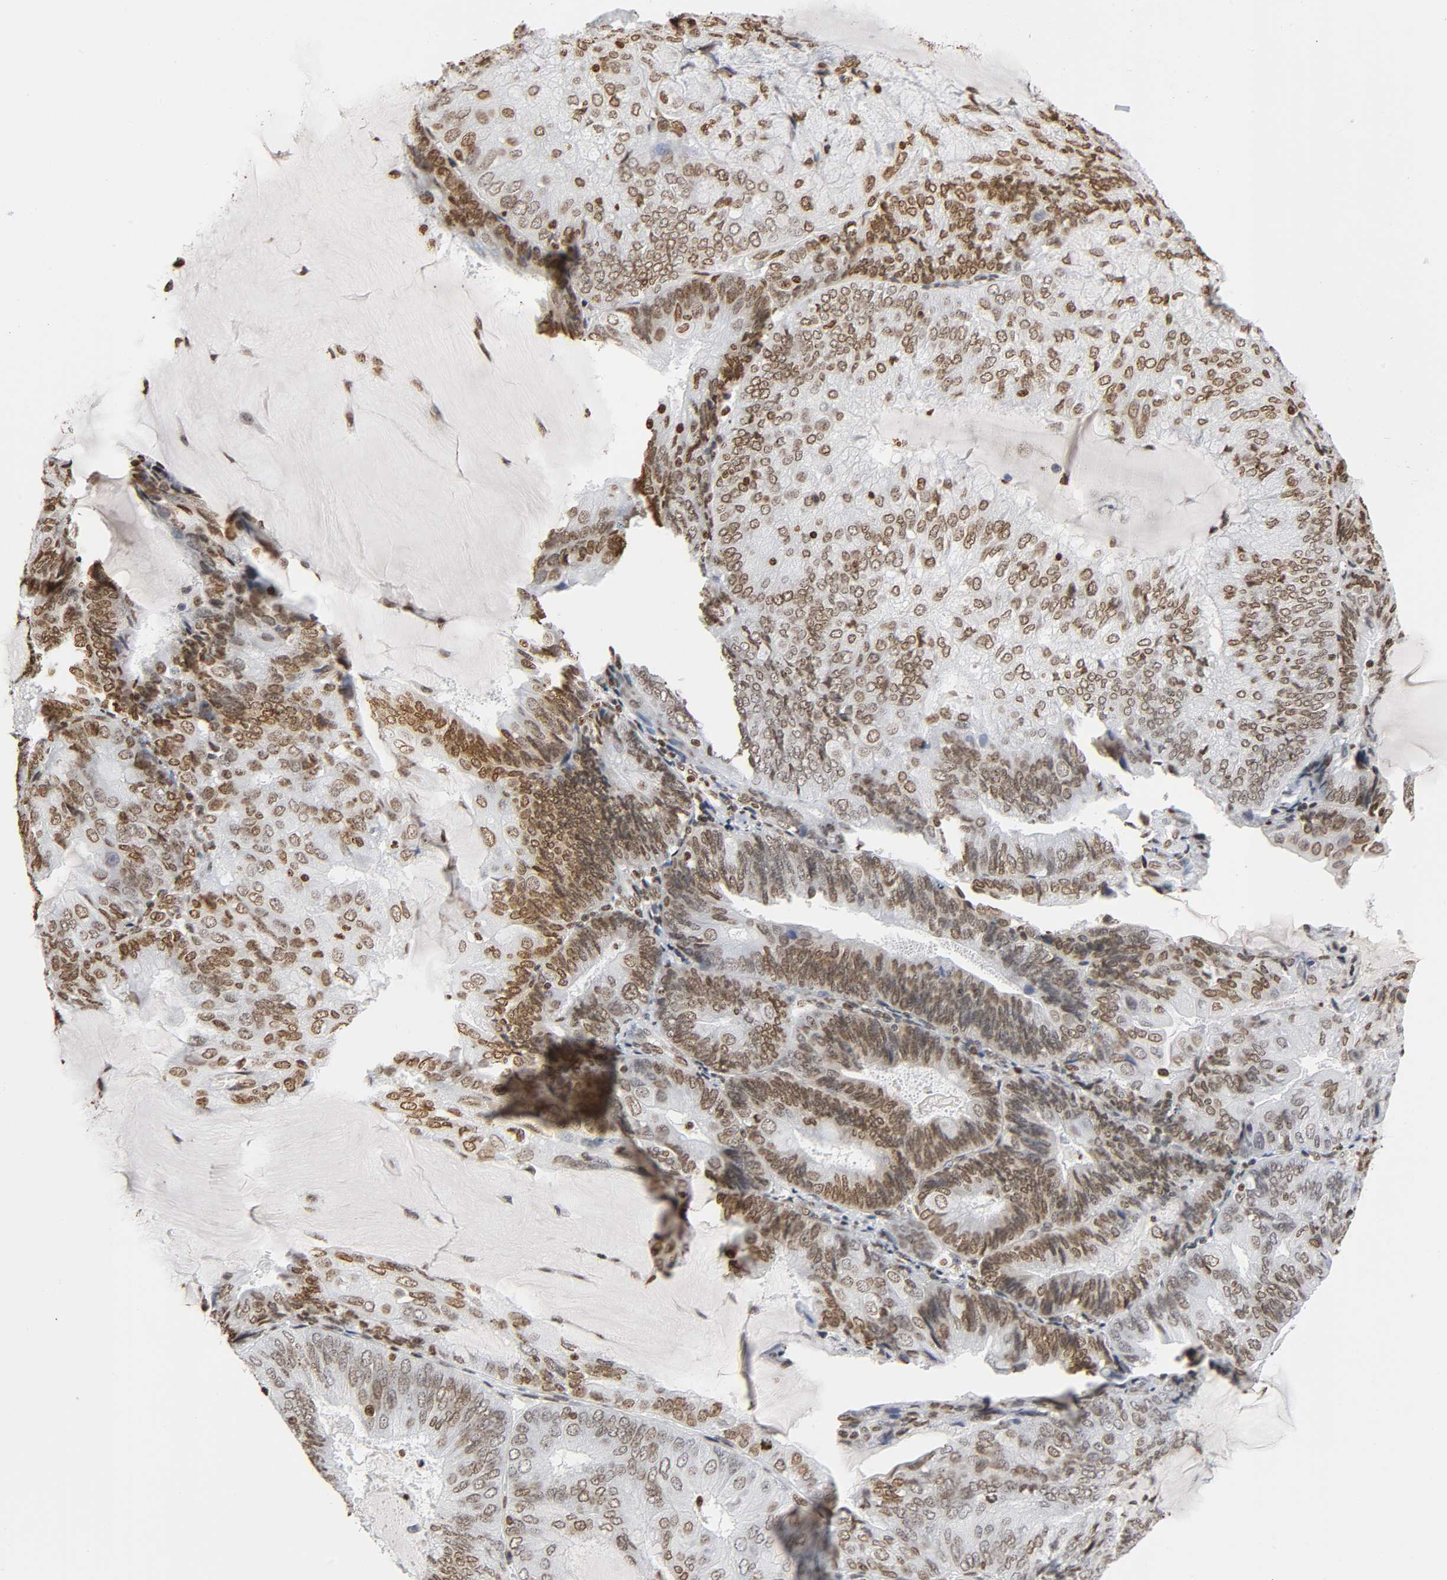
{"staining": {"intensity": "moderate", "quantity": ">75%", "location": "nuclear"}, "tissue": "endometrial cancer", "cell_type": "Tumor cells", "image_type": "cancer", "snomed": [{"axis": "morphology", "description": "Adenocarcinoma, NOS"}, {"axis": "topography", "description": "Endometrium"}], "caption": "Endometrial cancer (adenocarcinoma) stained for a protein (brown) demonstrates moderate nuclear positive staining in approximately >75% of tumor cells.", "gene": "HOXA6", "patient": {"sex": "female", "age": 81}}